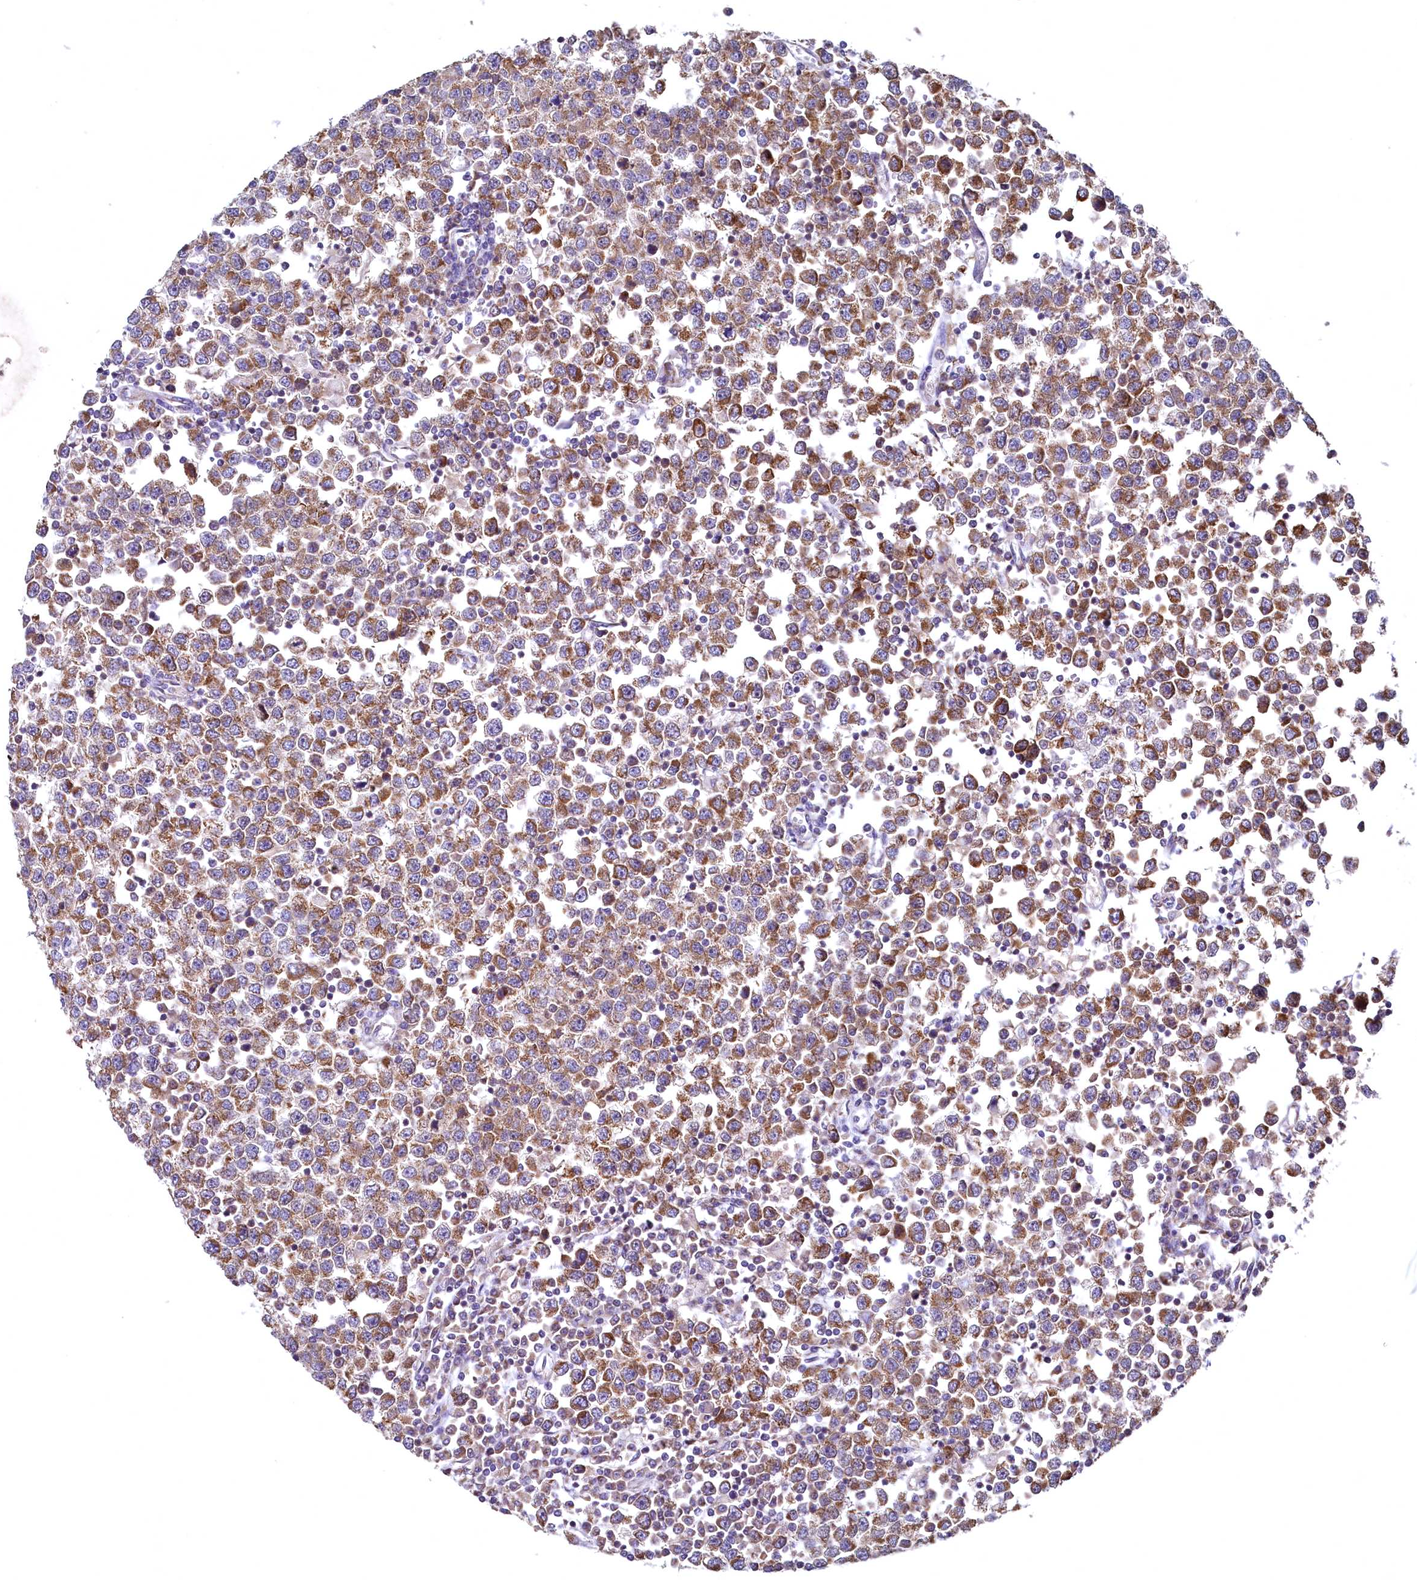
{"staining": {"intensity": "moderate", "quantity": ">75%", "location": "cytoplasmic/membranous"}, "tissue": "testis cancer", "cell_type": "Tumor cells", "image_type": "cancer", "snomed": [{"axis": "morphology", "description": "Seminoma, NOS"}, {"axis": "topography", "description": "Testis"}], "caption": "Protein analysis of seminoma (testis) tissue exhibits moderate cytoplasmic/membranous positivity in approximately >75% of tumor cells.", "gene": "MRPL57", "patient": {"sex": "male", "age": 65}}